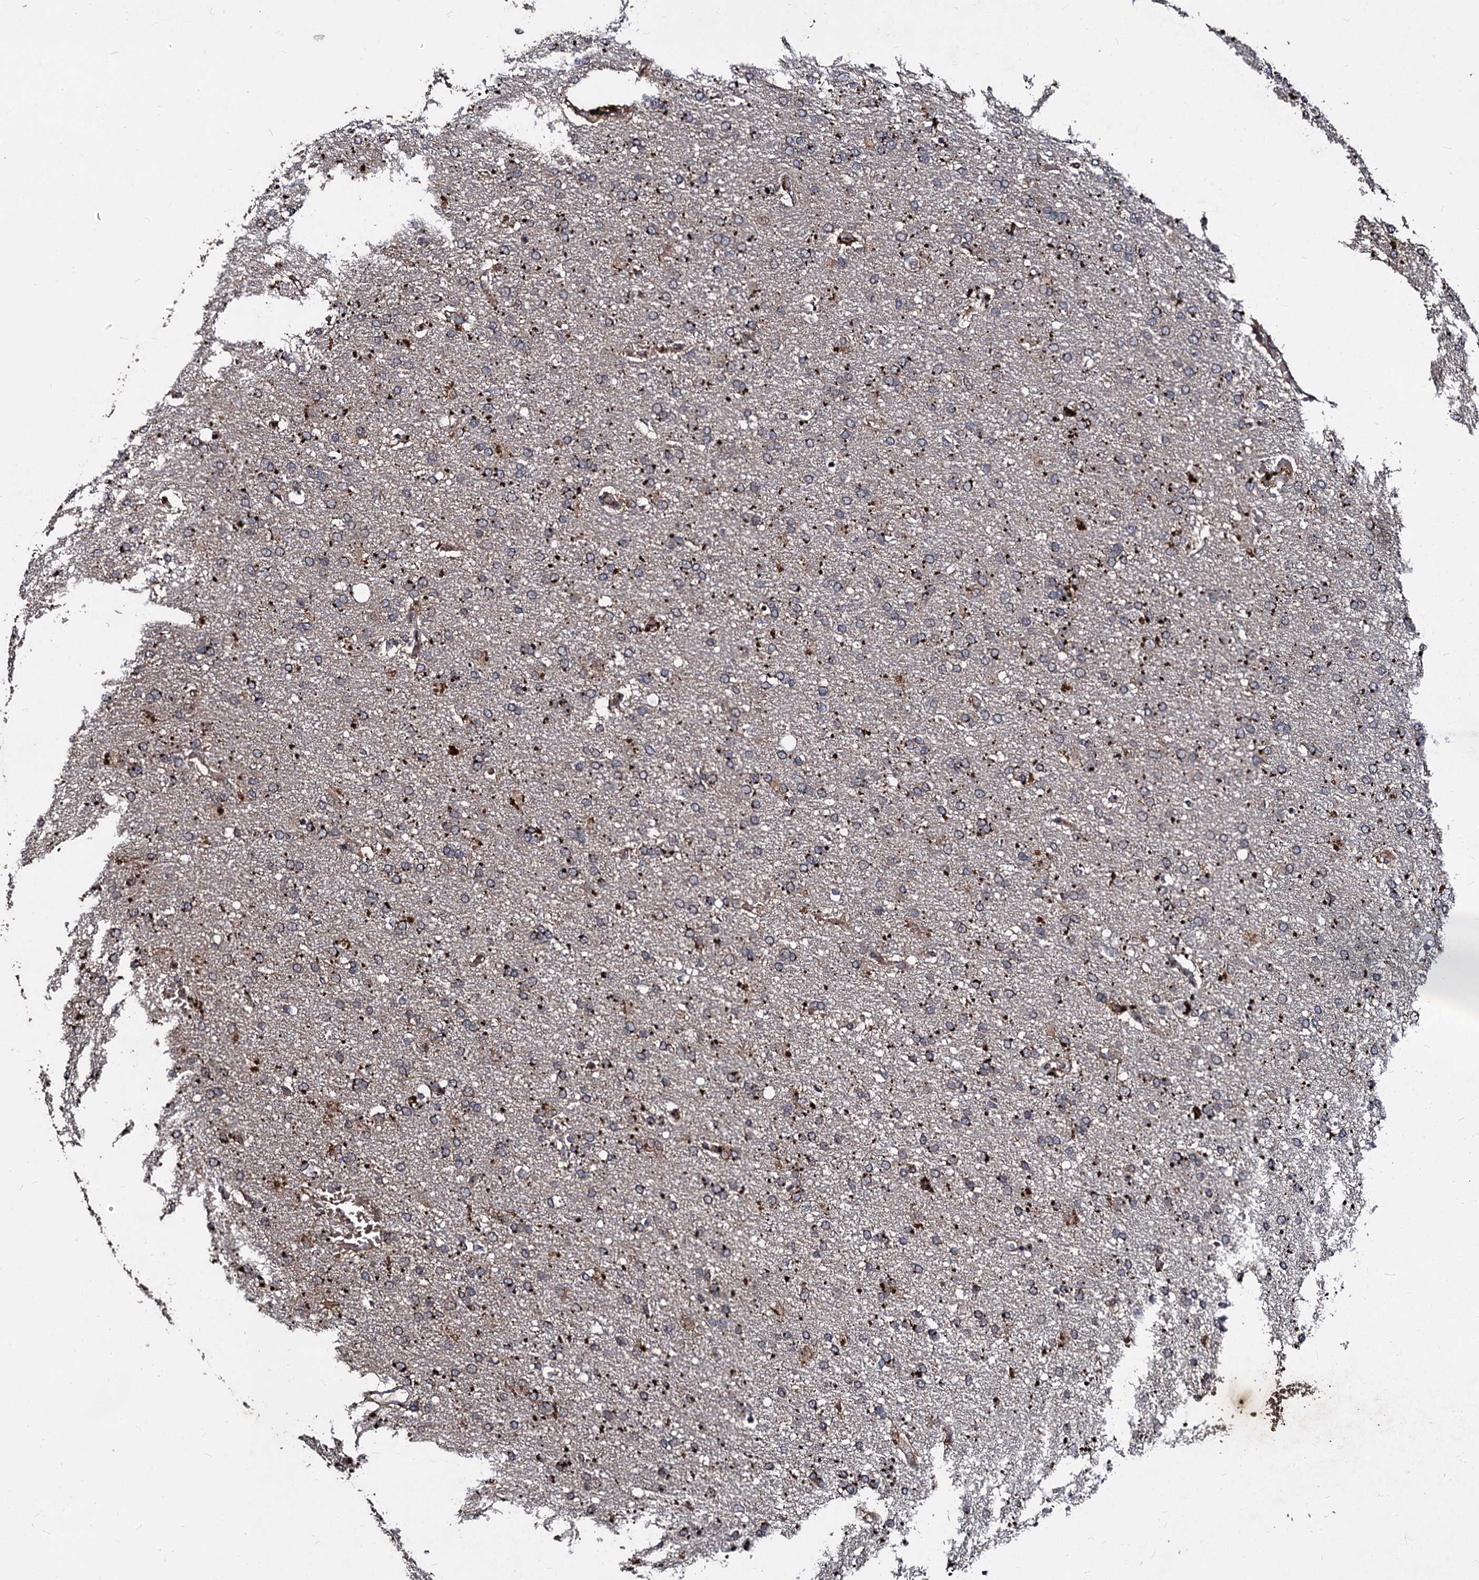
{"staining": {"intensity": "moderate", "quantity": "25%-75%", "location": "cytoplasmic/membranous"}, "tissue": "glioma", "cell_type": "Tumor cells", "image_type": "cancer", "snomed": [{"axis": "morphology", "description": "Glioma, malignant, High grade"}, {"axis": "topography", "description": "Brain"}], "caption": "High-power microscopy captured an immunohistochemistry micrograph of glioma, revealing moderate cytoplasmic/membranous positivity in approximately 25%-75% of tumor cells.", "gene": "BCL2L2", "patient": {"sex": "male", "age": 72}}